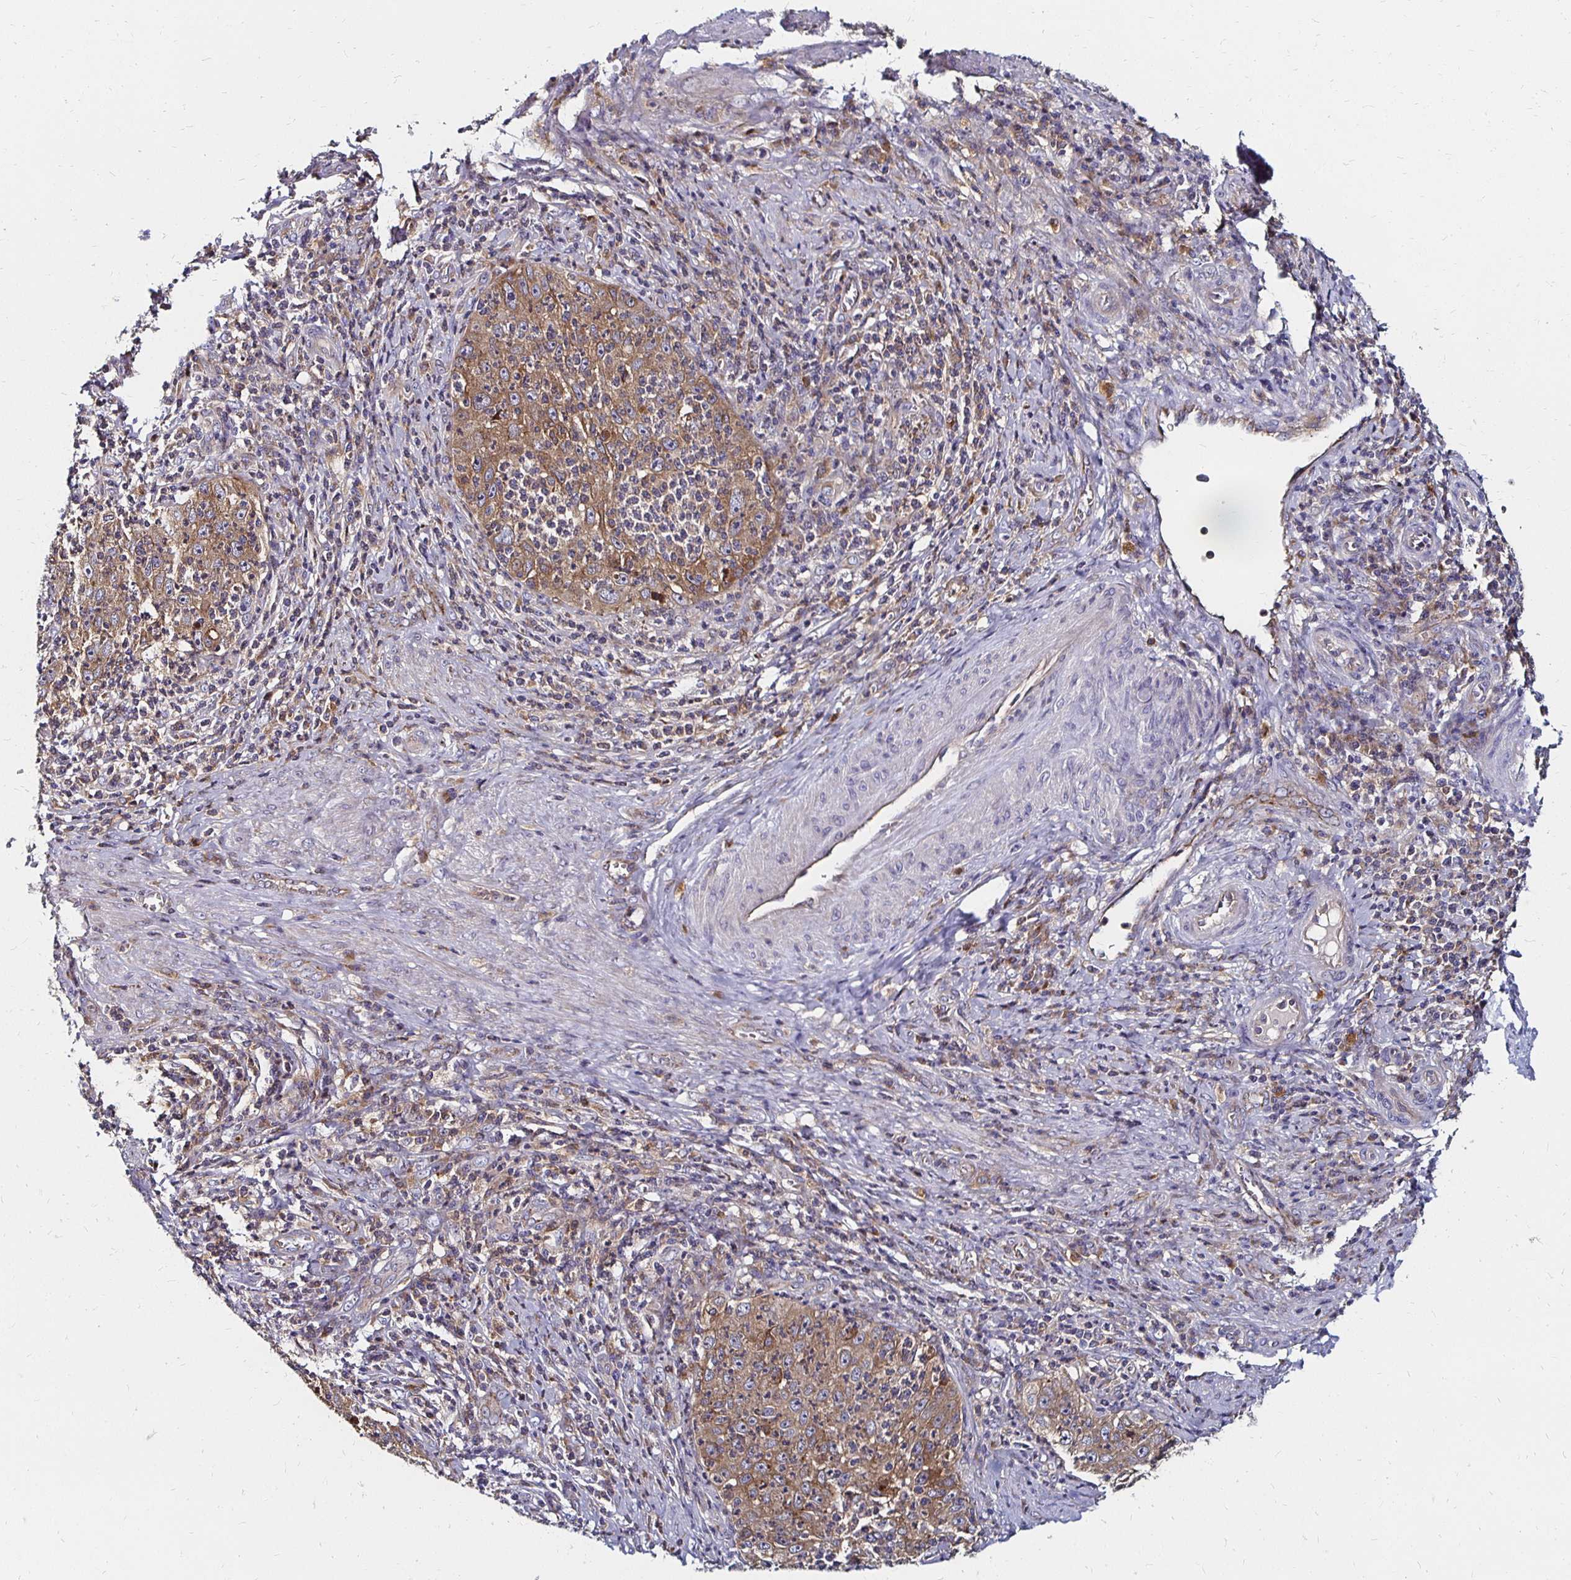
{"staining": {"intensity": "moderate", "quantity": ">75%", "location": "cytoplasmic/membranous"}, "tissue": "cervical cancer", "cell_type": "Tumor cells", "image_type": "cancer", "snomed": [{"axis": "morphology", "description": "Squamous cell carcinoma, NOS"}, {"axis": "topography", "description": "Cervix"}], "caption": "Immunohistochemical staining of cervical squamous cell carcinoma demonstrates moderate cytoplasmic/membranous protein staining in about >75% of tumor cells. (Stains: DAB in brown, nuclei in blue, Microscopy: brightfield microscopy at high magnification).", "gene": "NCSTN", "patient": {"sex": "female", "age": 30}}